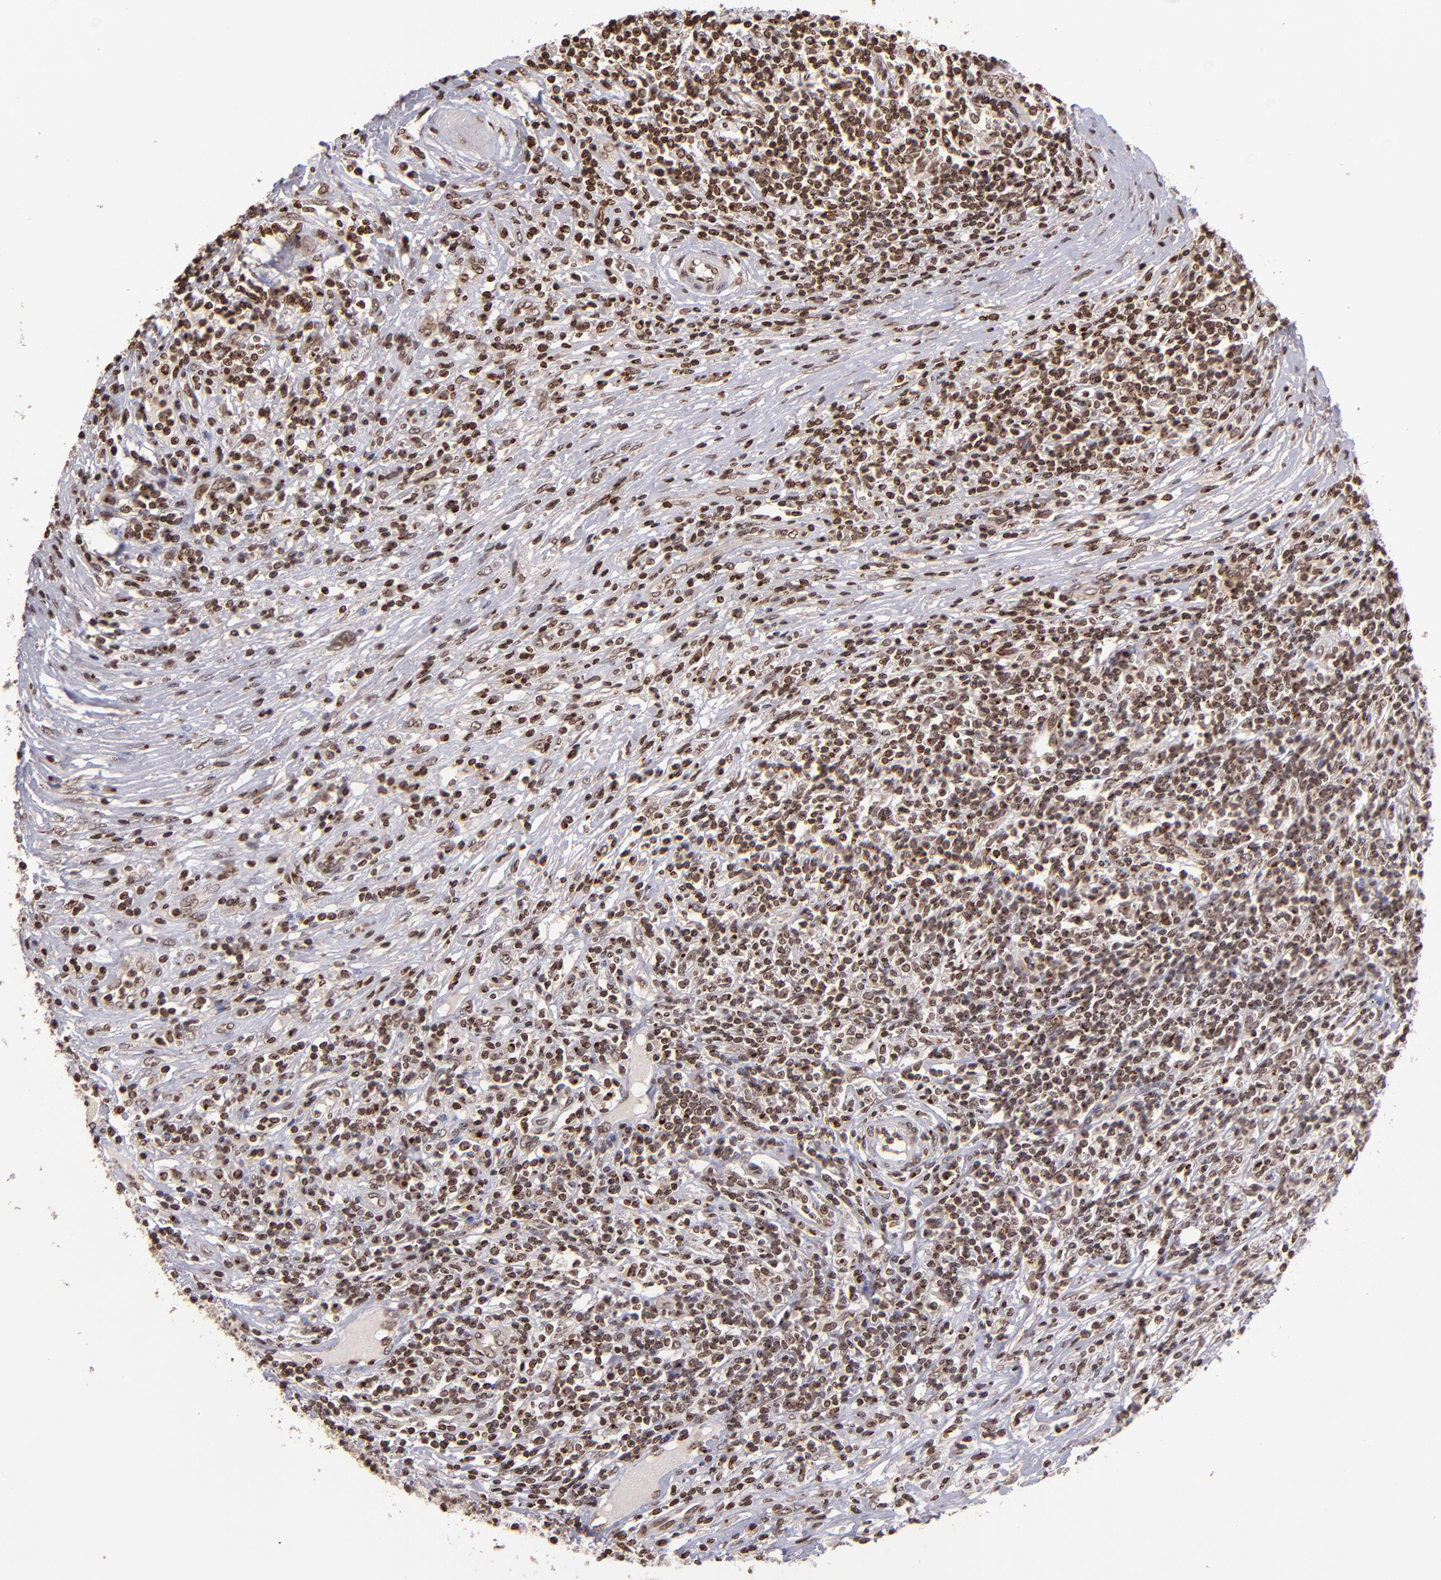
{"staining": {"intensity": "moderate", "quantity": ">75%", "location": "nuclear"}, "tissue": "lymphoma", "cell_type": "Tumor cells", "image_type": "cancer", "snomed": [{"axis": "morphology", "description": "Malignant lymphoma, non-Hodgkin's type, High grade"}, {"axis": "topography", "description": "Lymph node"}], "caption": "Protein staining reveals moderate nuclear positivity in about >75% of tumor cells in lymphoma.", "gene": "CSDC2", "patient": {"sex": "female", "age": 84}}